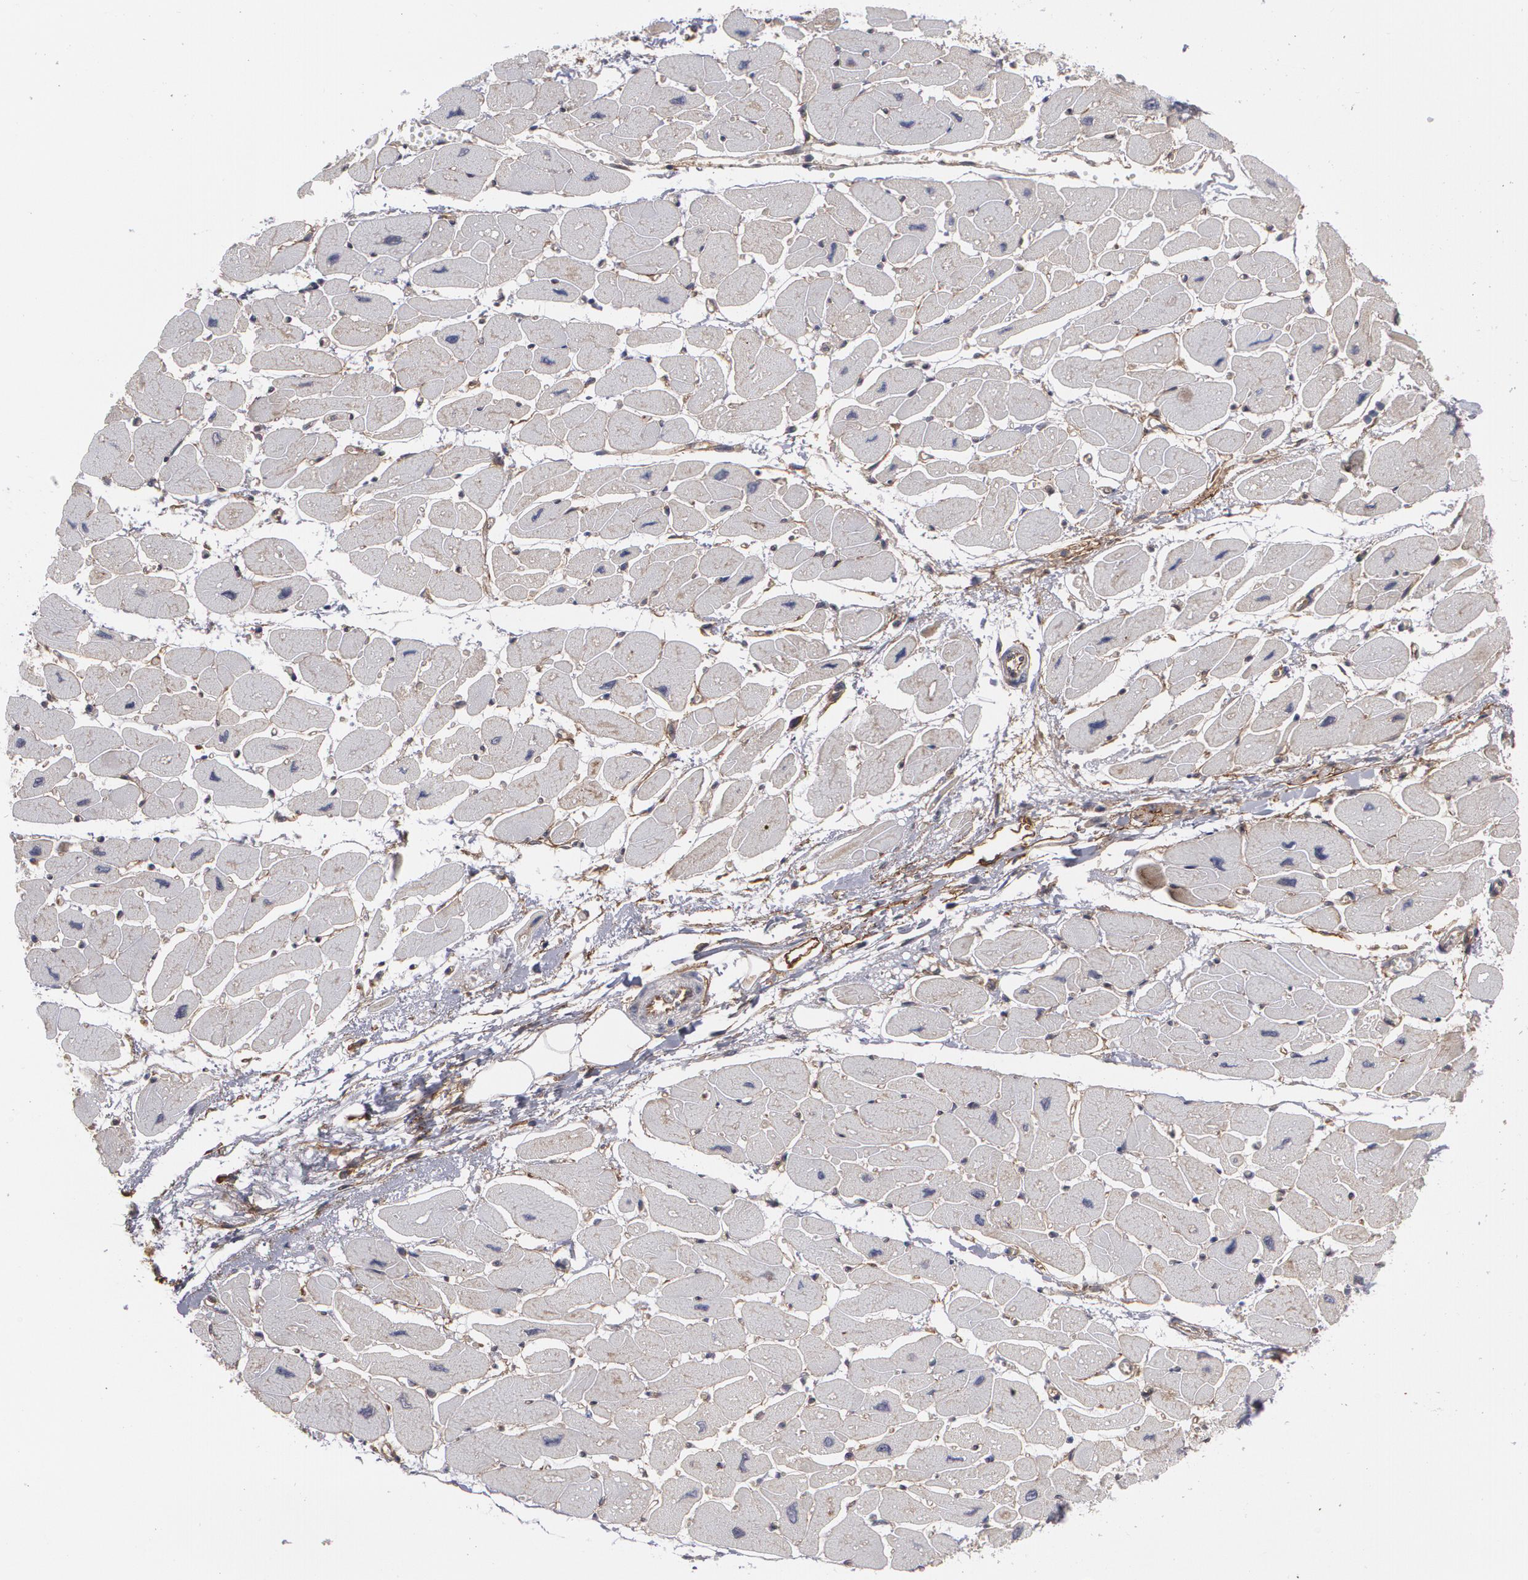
{"staining": {"intensity": "weak", "quantity": "25%-75%", "location": "cytoplasmic/membranous"}, "tissue": "heart muscle", "cell_type": "Cardiomyocytes", "image_type": "normal", "snomed": [{"axis": "morphology", "description": "Normal tissue, NOS"}, {"axis": "topography", "description": "Heart"}], "caption": "Approximately 25%-75% of cardiomyocytes in benign heart muscle demonstrate weak cytoplasmic/membranous protein positivity as visualized by brown immunohistochemical staining.", "gene": "BMP6", "patient": {"sex": "female", "age": 54}}